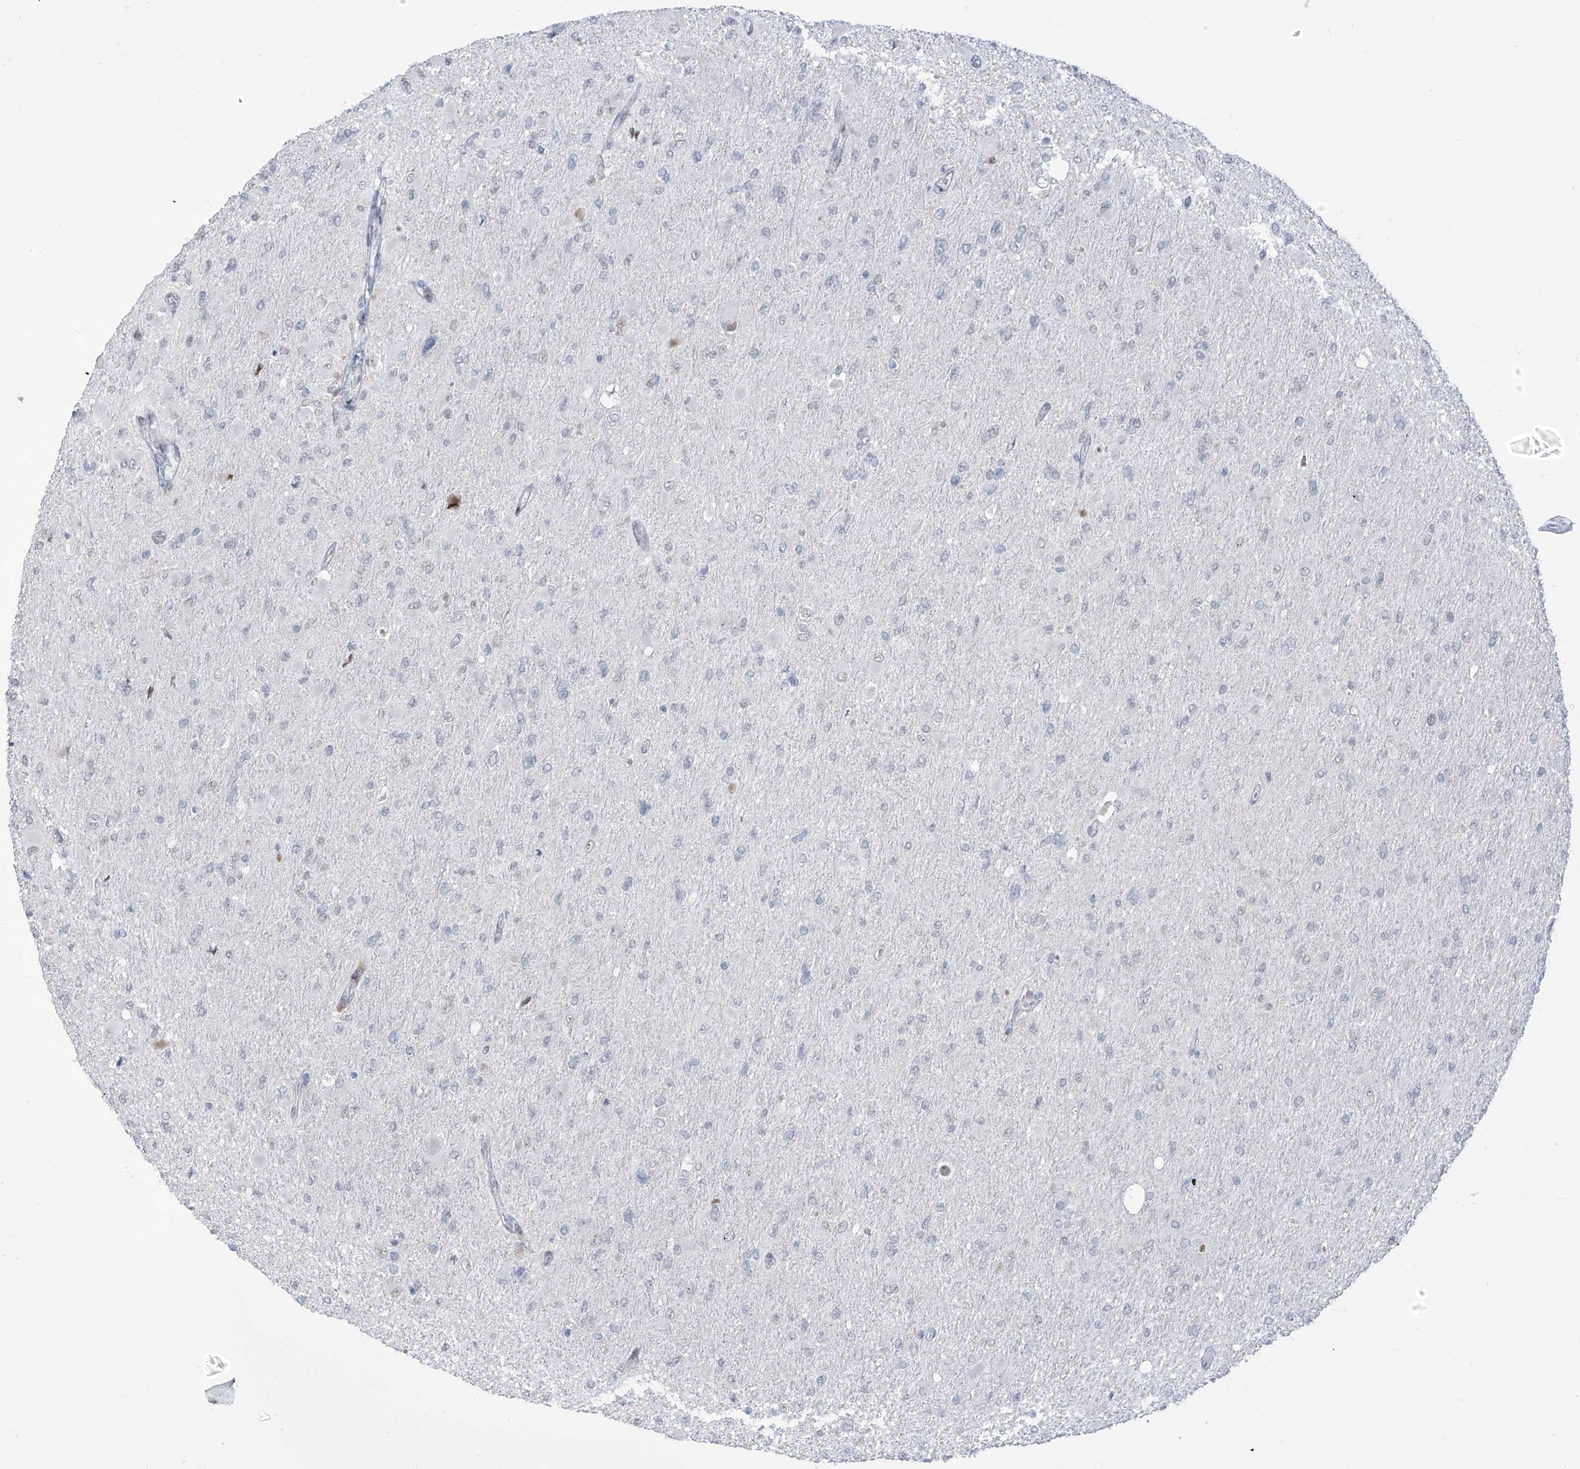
{"staining": {"intensity": "negative", "quantity": "none", "location": "none"}, "tissue": "glioma", "cell_type": "Tumor cells", "image_type": "cancer", "snomed": [{"axis": "morphology", "description": "Glioma, malignant, High grade"}, {"axis": "topography", "description": "Cerebral cortex"}], "caption": "Immunohistochemistry image of neoplastic tissue: human malignant glioma (high-grade) stained with DAB demonstrates no significant protein staining in tumor cells. Brightfield microscopy of immunohistochemistry stained with DAB (3,3'-diaminobenzidine) (brown) and hematoxylin (blue), captured at high magnification.", "gene": "LIN9", "patient": {"sex": "female", "age": 36}}